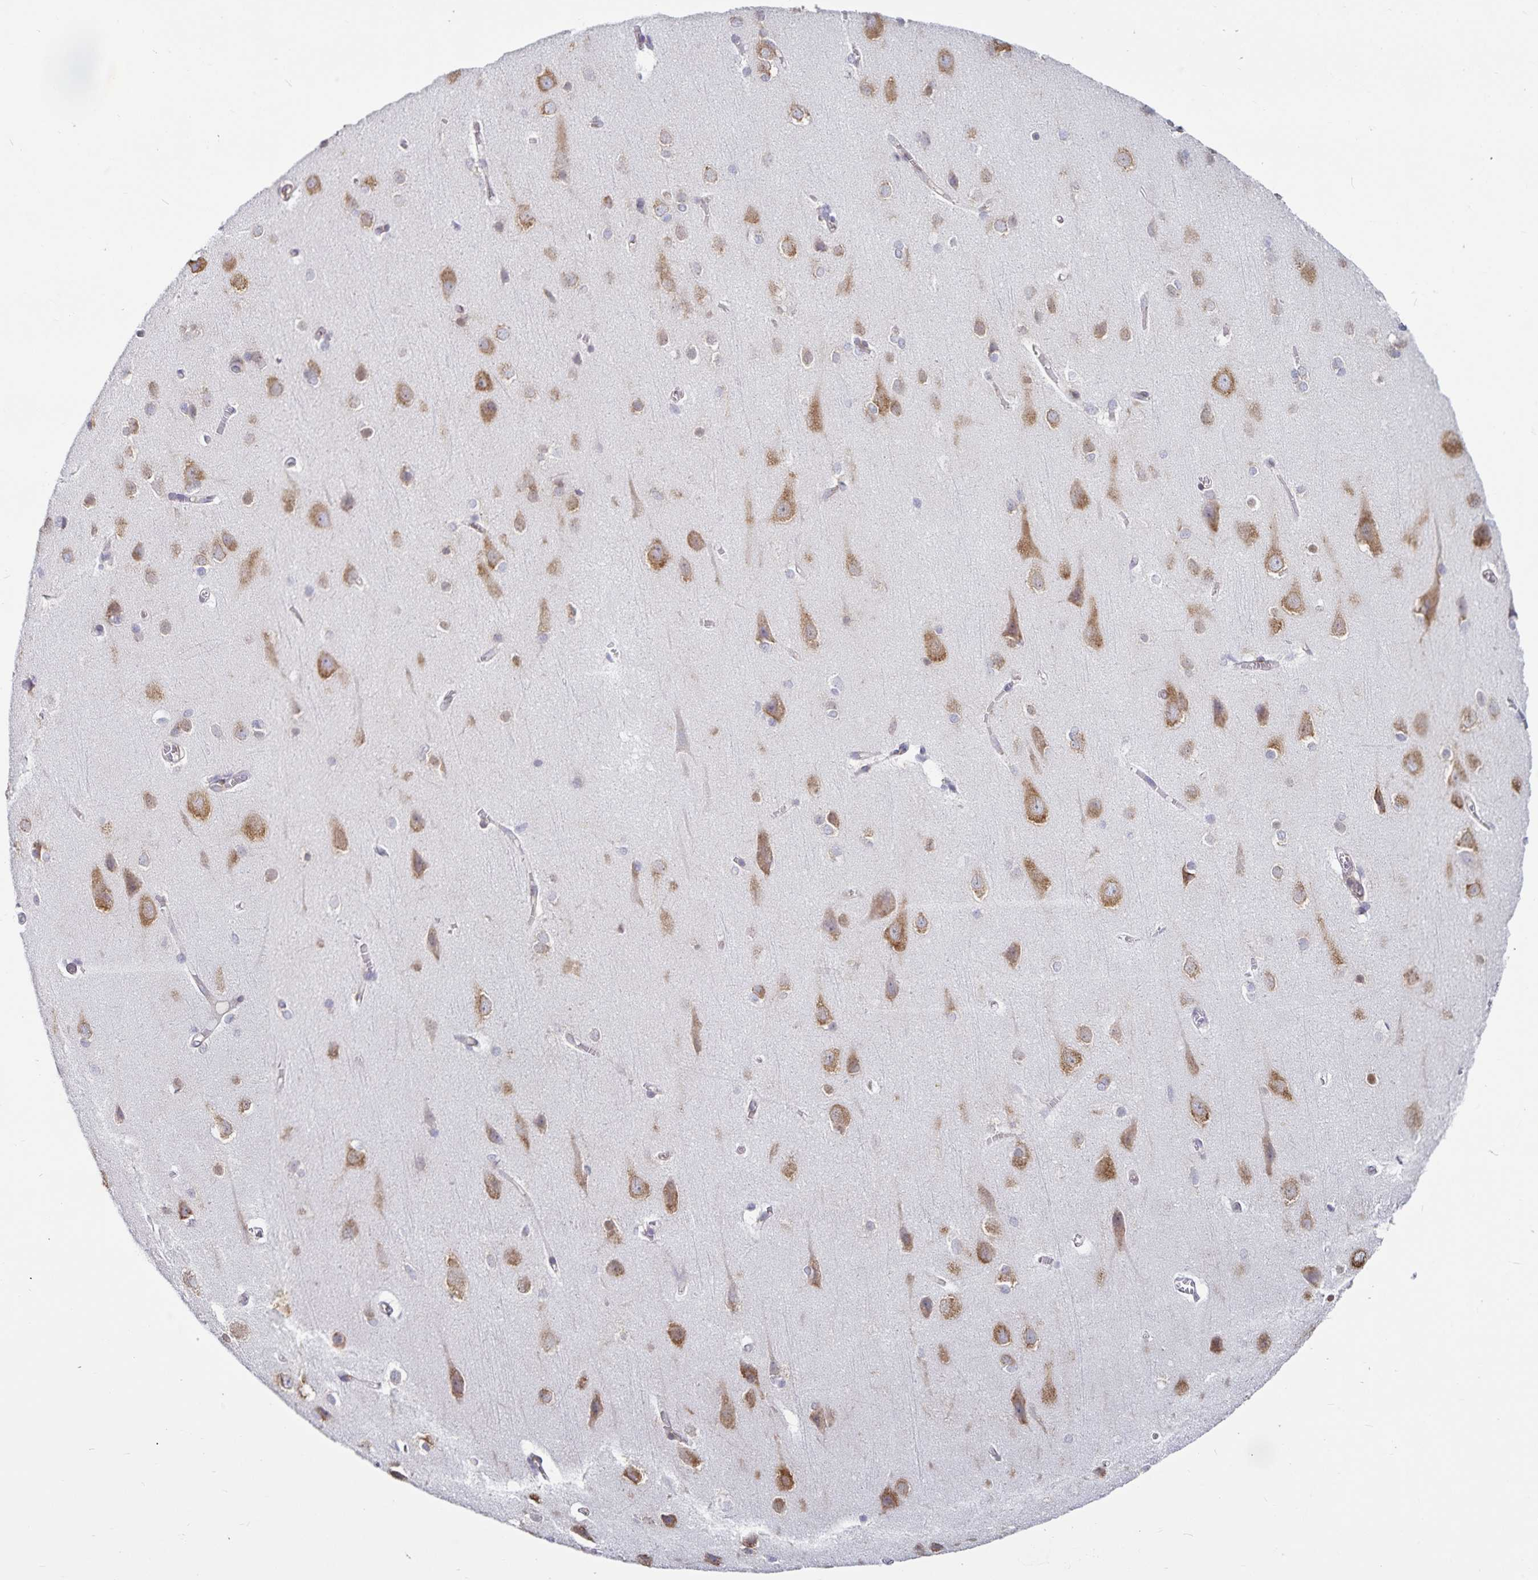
{"staining": {"intensity": "weak", "quantity": "25%-75%", "location": "cytoplasmic/membranous"}, "tissue": "cerebral cortex", "cell_type": "Endothelial cells", "image_type": "normal", "snomed": [{"axis": "morphology", "description": "Normal tissue, NOS"}, {"axis": "topography", "description": "Cerebral cortex"}], "caption": "This histopathology image exhibits unremarkable cerebral cortex stained with immunohistochemistry to label a protein in brown. The cytoplasmic/membranous of endothelial cells show weak positivity for the protein. Nuclei are counter-stained blue.", "gene": "FAM120A", "patient": {"sex": "male", "age": 37}}